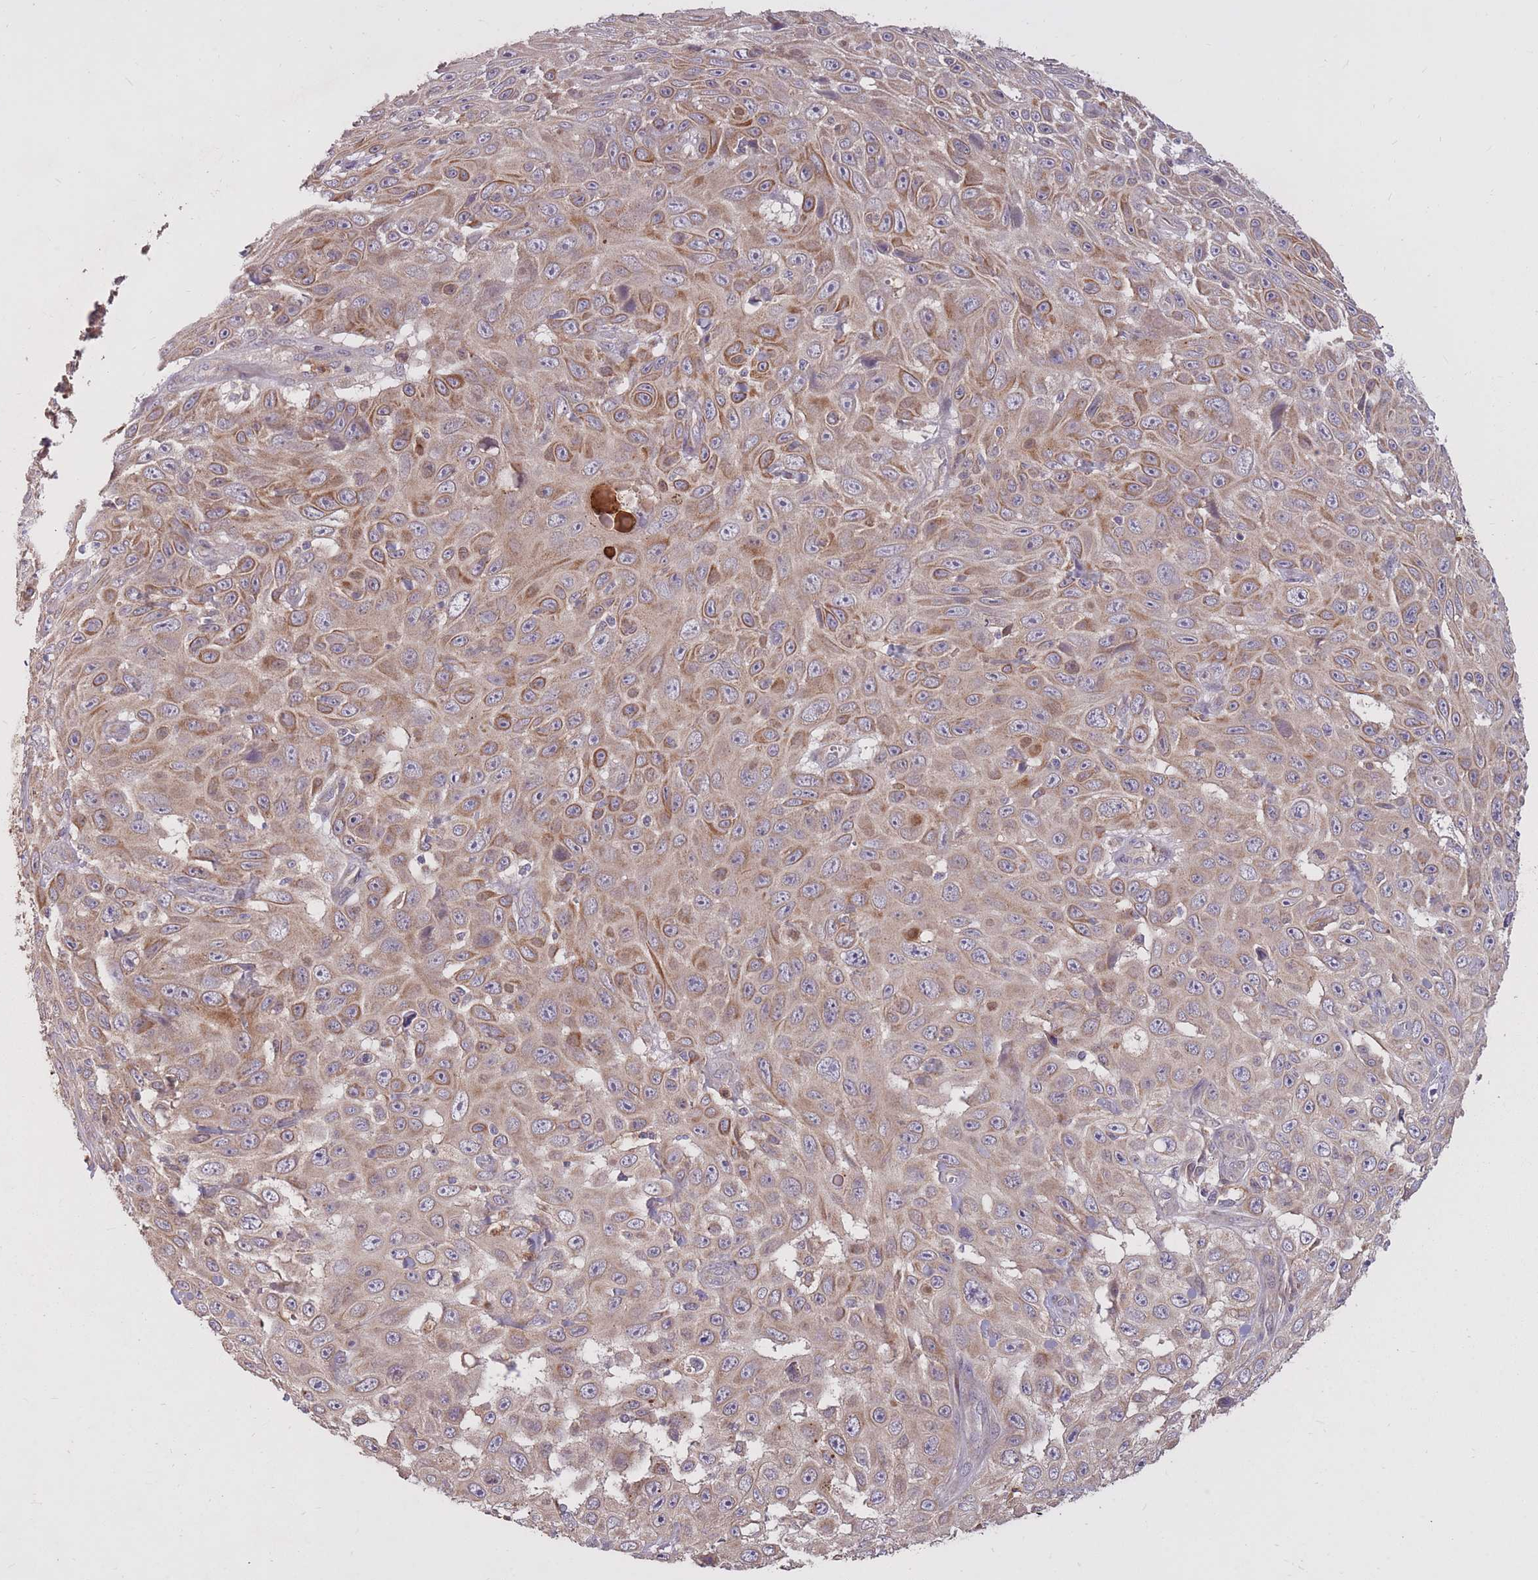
{"staining": {"intensity": "moderate", "quantity": ">75%", "location": "cytoplasmic/membranous"}, "tissue": "skin cancer", "cell_type": "Tumor cells", "image_type": "cancer", "snomed": [{"axis": "morphology", "description": "Squamous cell carcinoma, NOS"}, {"axis": "topography", "description": "Skin"}], "caption": "The micrograph shows a brown stain indicating the presence of a protein in the cytoplasmic/membranous of tumor cells in skin cancer. (DAB (3,3'-diaminobenzidine) IHC with brightfield microscopy, high magnification).", "gene": "IGF2BP2", "patient": {"sex": "male", "age": 82}}